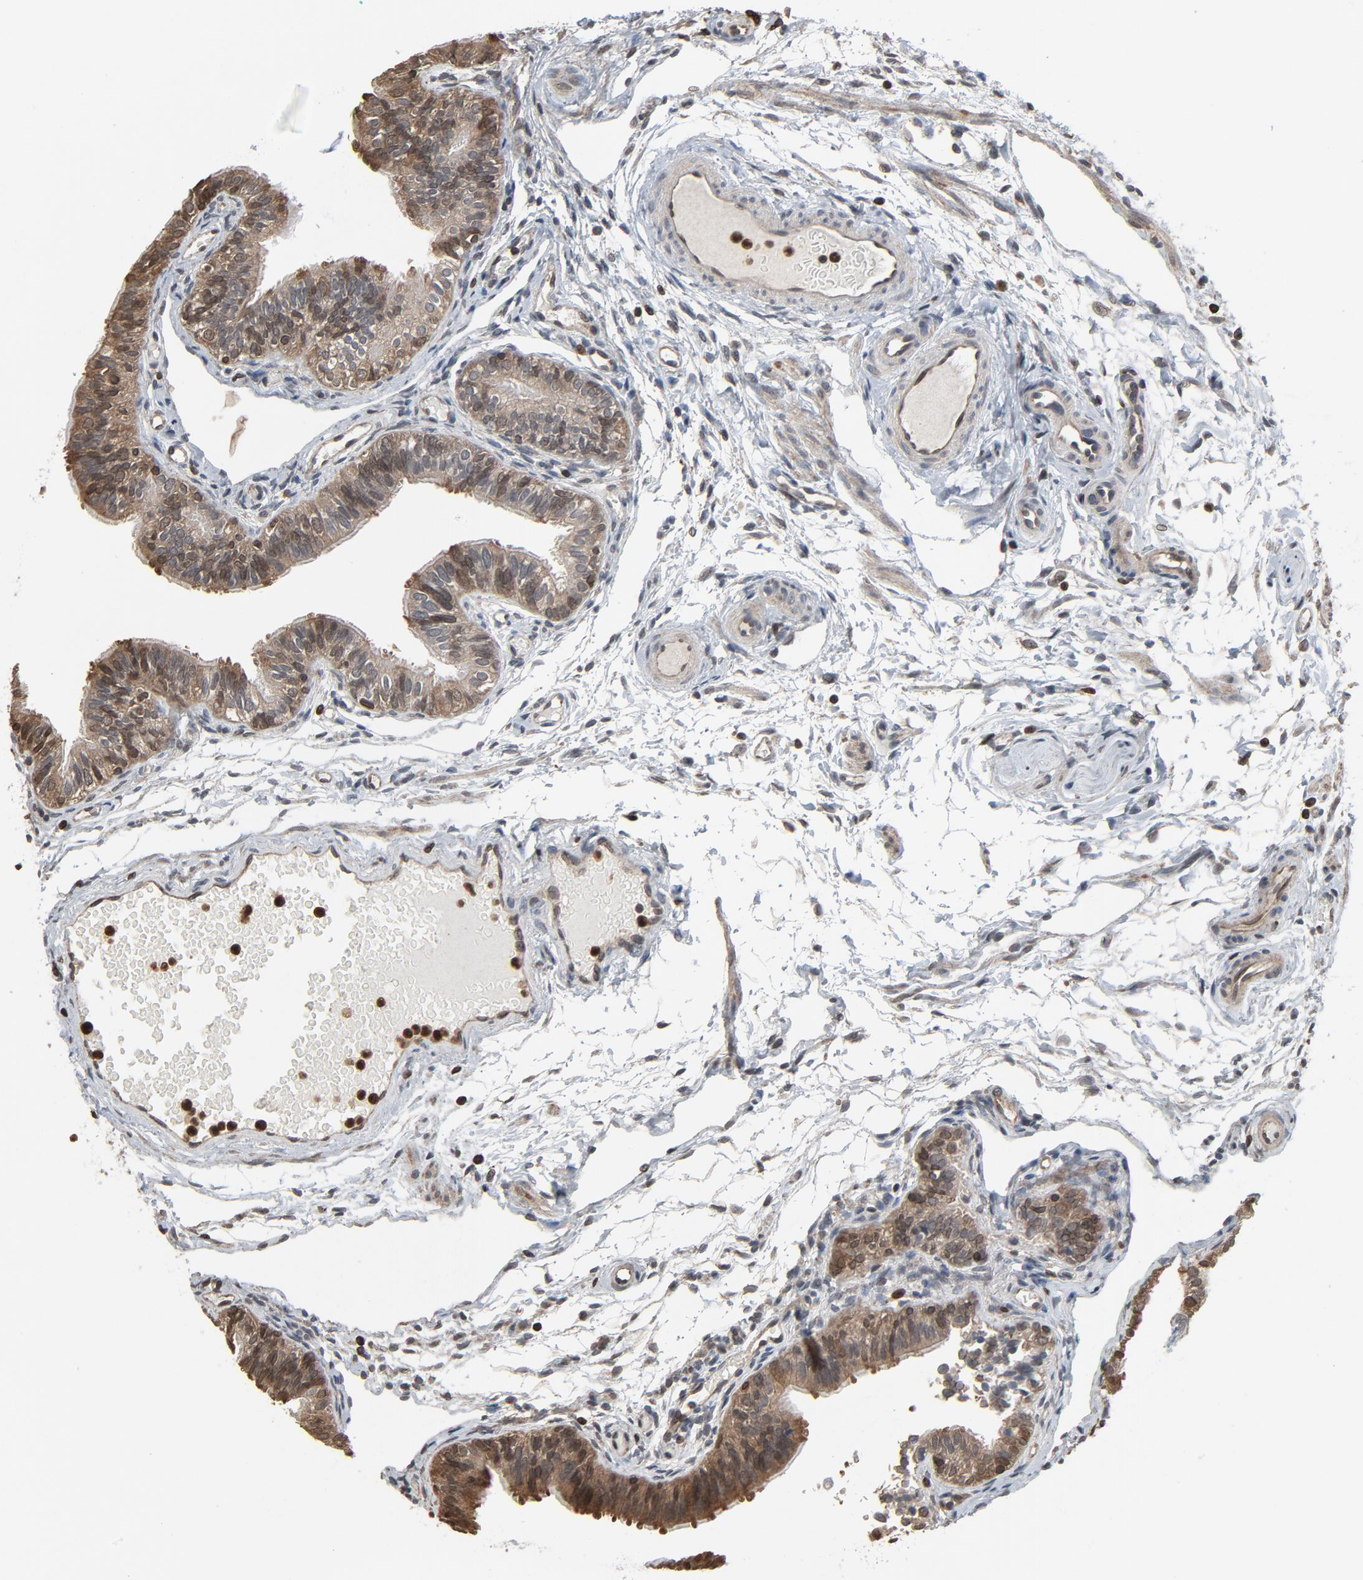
{"staining": {"intensity": "moderate", "quantity": "25%-75%", "location": "cytoplasmic/membranous,nuclear"}, "tissue": "fallopian tube", "cell_type": "Glandular cells", "image_type": "normal", "snomed": [{"axis": "morphology", "description": "Normal tissue, NOS"}, {"axis": "morphology", "description": "Dermoid, NOS"}, {"axis": "topography", "description": "Fallopian tube"}], "caption": "DAB (3,3'-diaminobenzidine) immunohistochemical staining of benign fallopian tube exhibits moderate cytoplasmic/membranous,nuclear protein expression in approximately 25%-75% of glandular cells.", "gene": "UBE2D1", "patient": {"sex": "female", "age": 33}}